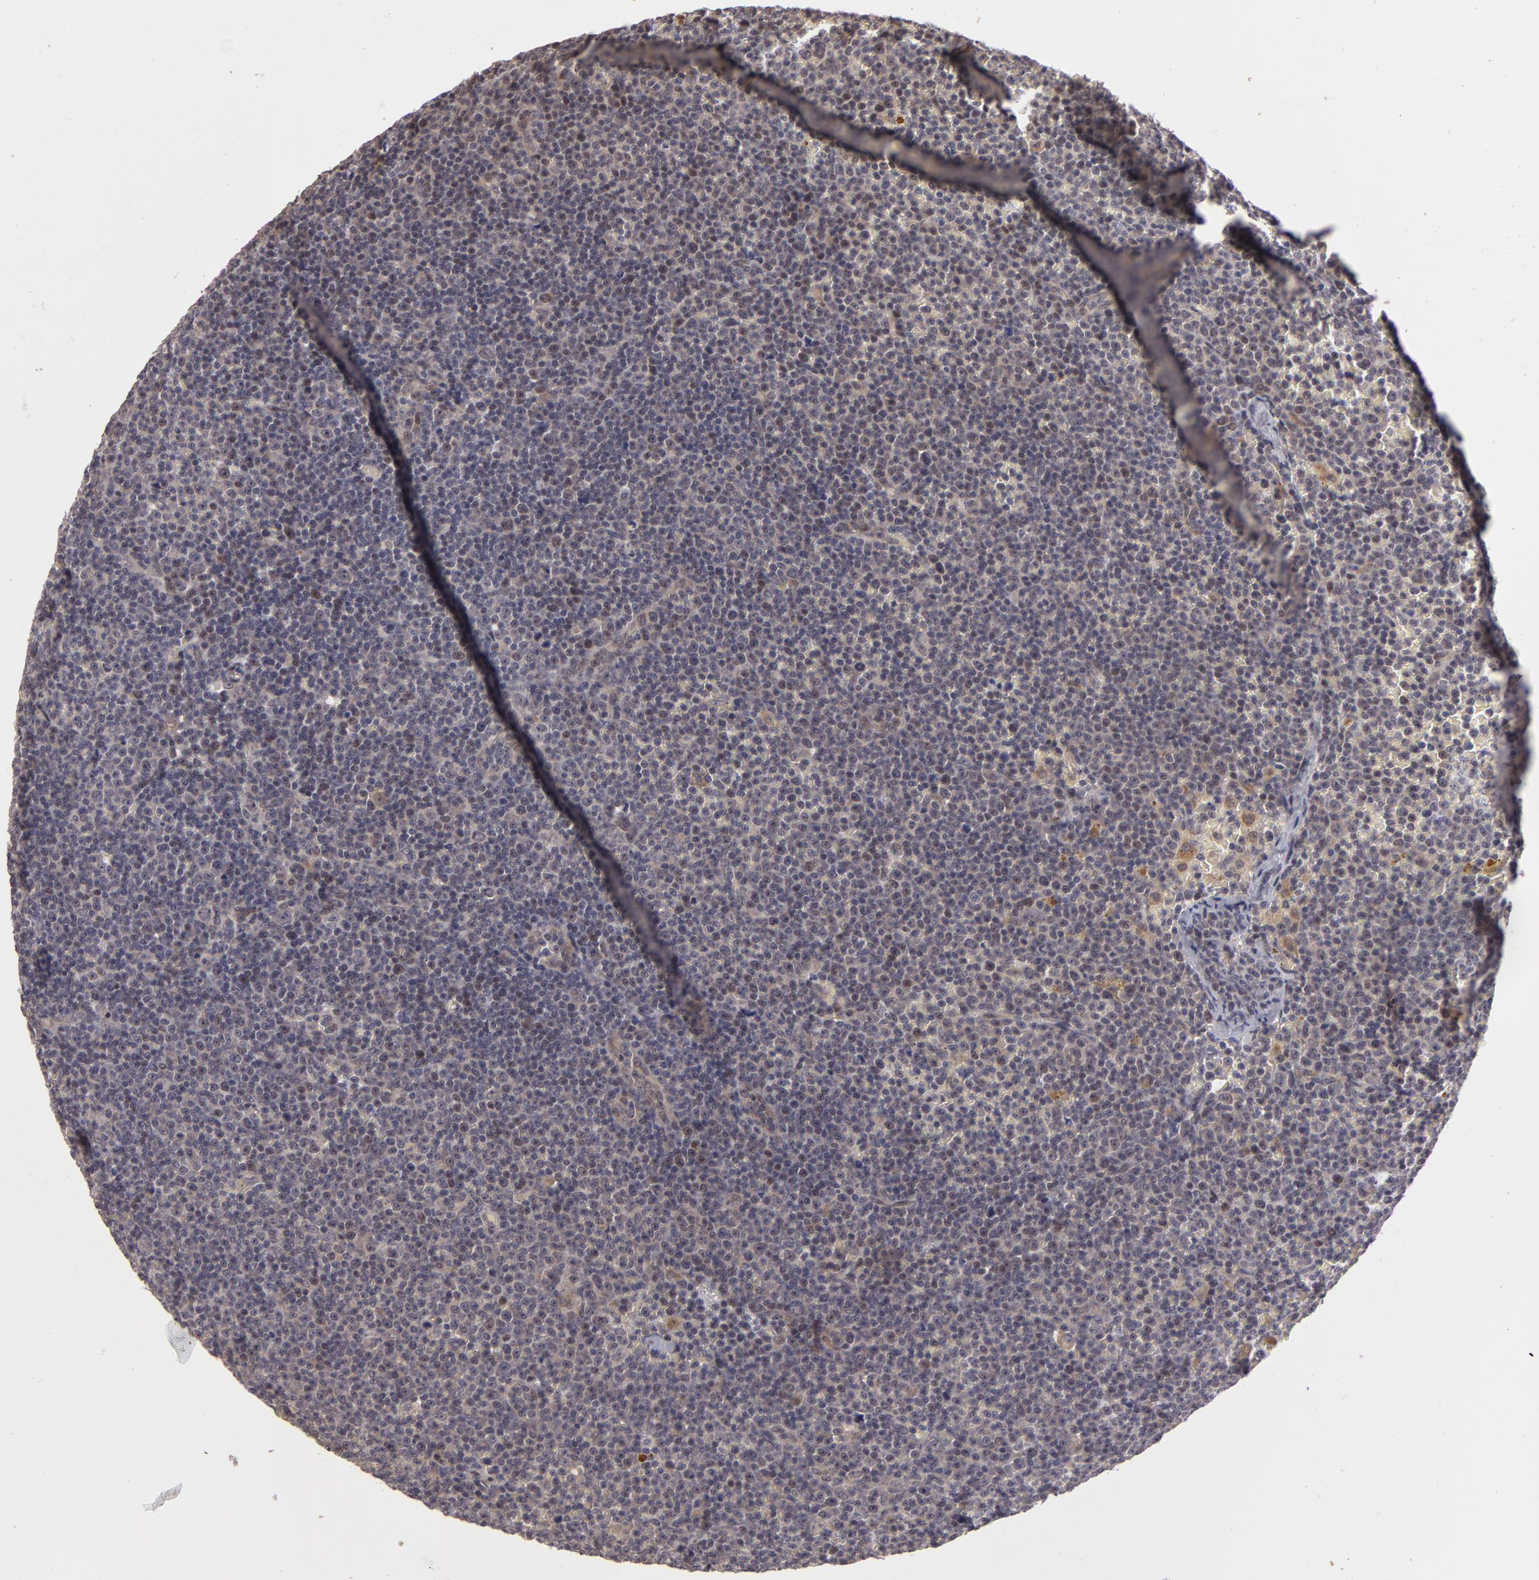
{"staining": {"intensity": "moderate", "quantity": "<25%", "location": "nuclear"}, "tissue": "lymphoma", "cell_type": "Tumor cells", "image_type": "cancer", "snomed": [{"axis": "morphology", "description": "Malignant lymphoma, non-Hodgkin's type, Low grade"}, {"axis": "topography", "description": "Lymph node"}], "caption": "There is low levels of moderate nuclear positivity in tumor cells of lymphoma, as demonstrated by immunohistochemical staining (brown color).", "gene": "ZNF133", "patient": {"sex": "male", "age": 50}}